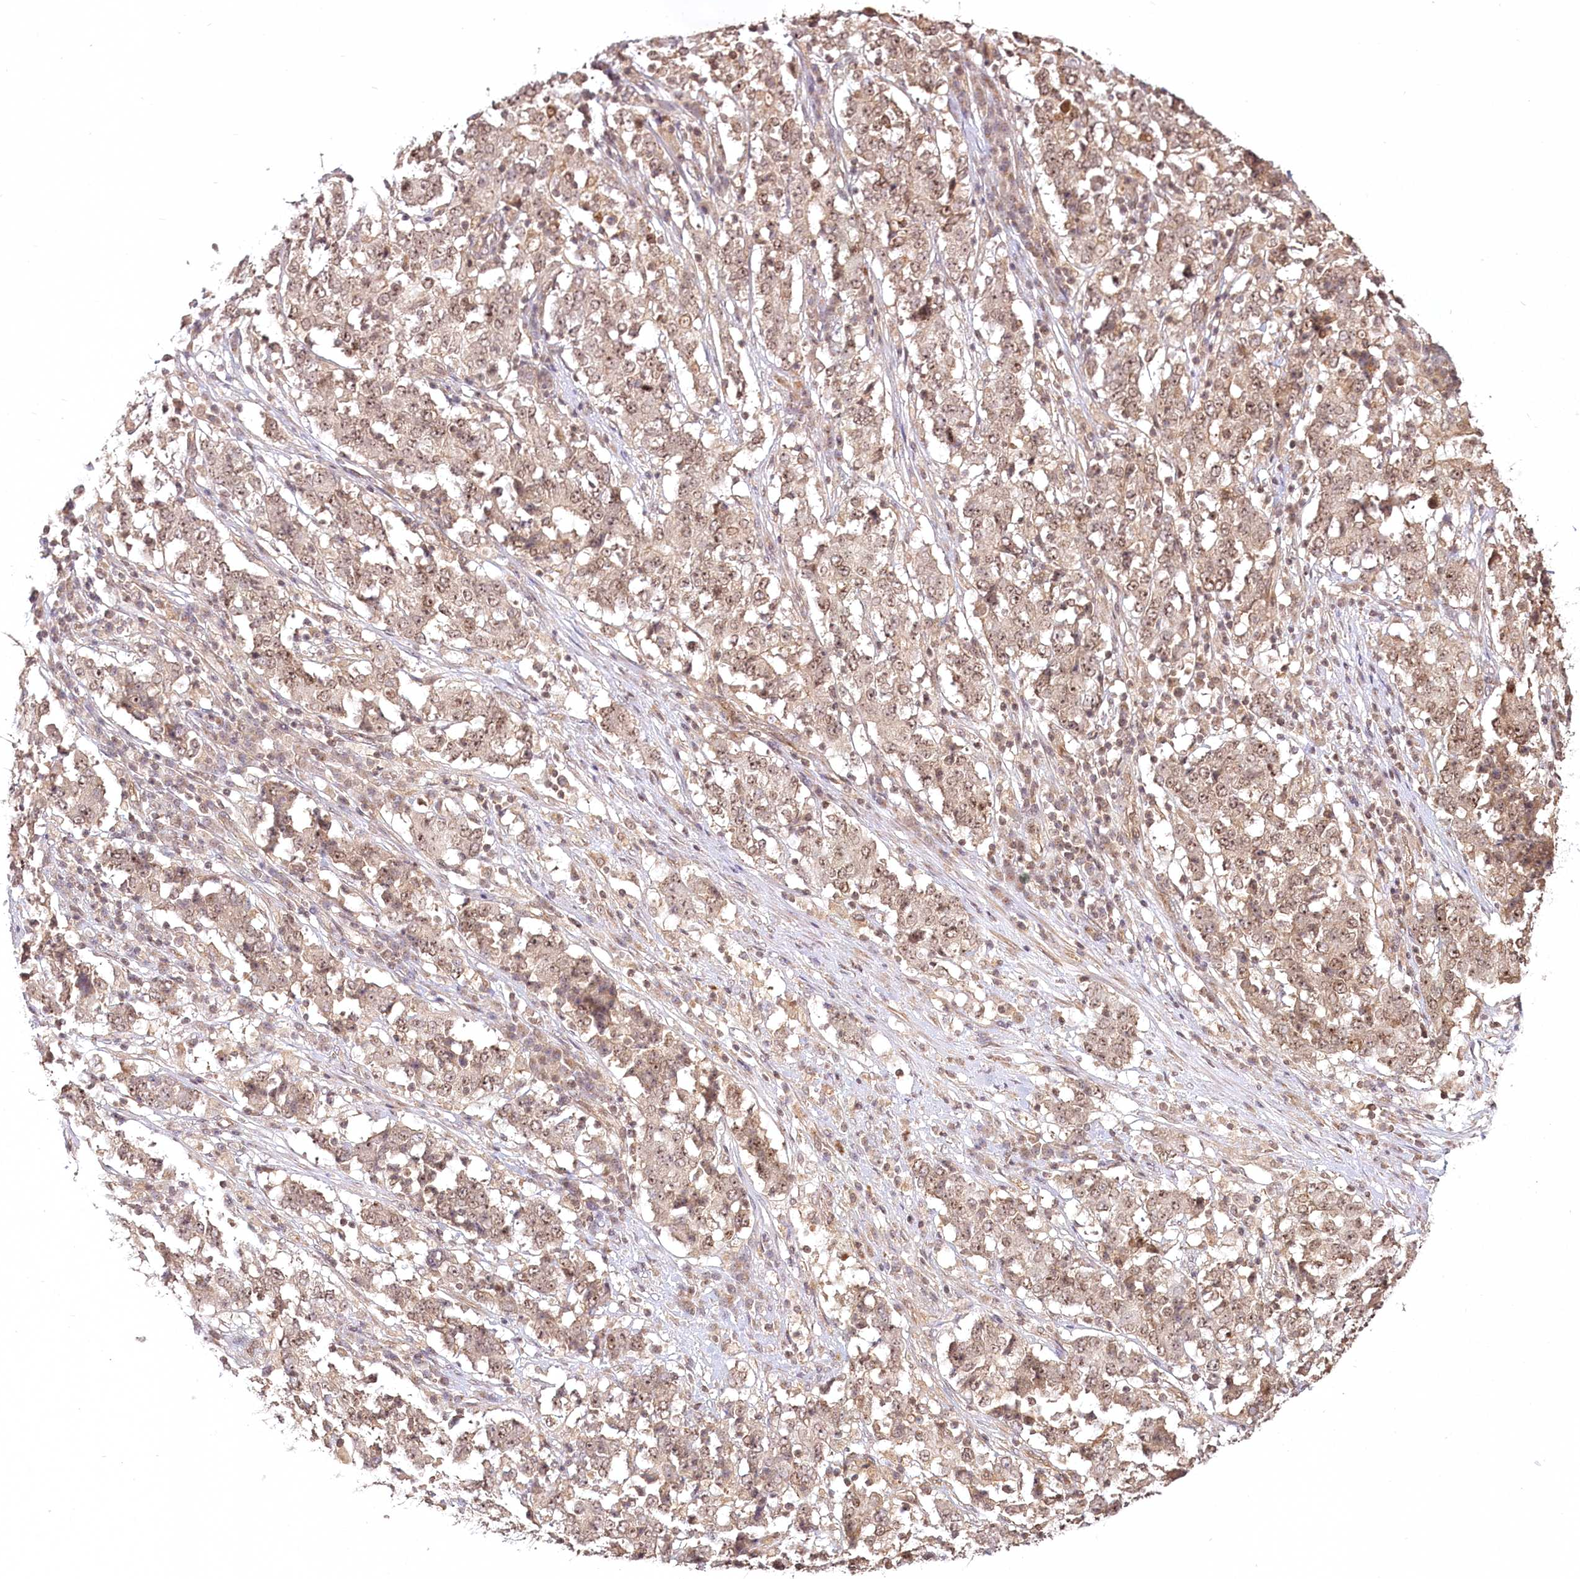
{"staining": {"intensity": "moderate", "quantity": ">75%", "location": "cytoplasmic/membranous,nuclear"}, "tissue": "stomach cancer", "cell_type": "Tumor cells", "image_type": "cancer", "snomed": [{"axis": "morphology", "description": "Adenocarcinoma, NOS"}, {"axis": "topography", "description": "Stomach"}], "caption": "Protein expression analysis of stomach cancer (adenocarcinoma) reveals moderate cytoplasmic/membranous and nuclear staining in about >75% of tumor cells.", "gene": "R3HDM2", "patient": {"sex": "male", "age": 59}}